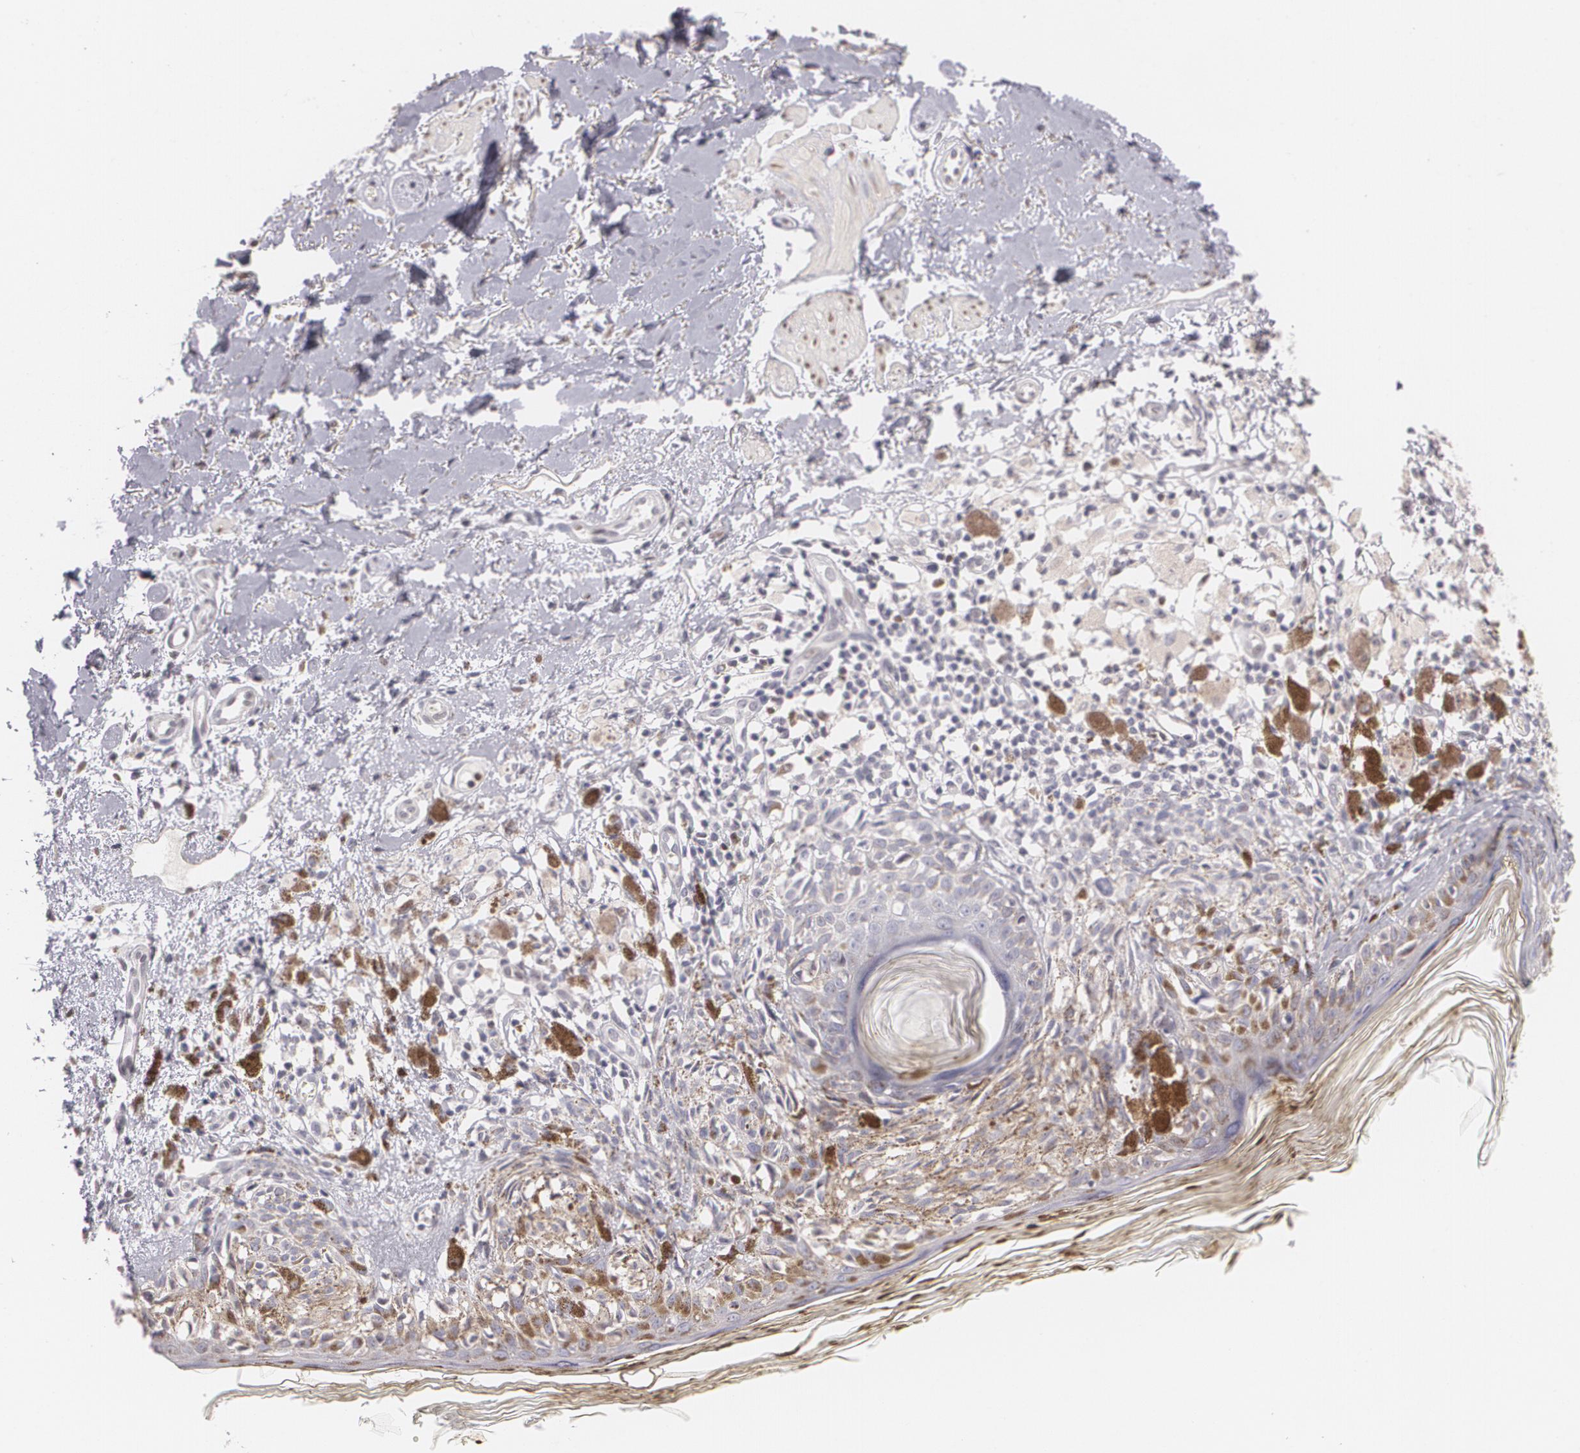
{"staining": {"intensity": "negative", "quantity": "none", "location": "none"}, "tissue": "melanoma", "cell_type": "Tumor cells", "image_type": "cancer", "snomed": [{"axis": "morphology", "description": "Malignant melanoma, NOS"}, {"axis": "topography", "description": "Skin"}], "caption": "Immunohistochemical staining of malignant melanoma reveals no significant positivity in tumor cells.", "gene": "ZBTB16", "patient": {"sex": "male", "age": 88}}